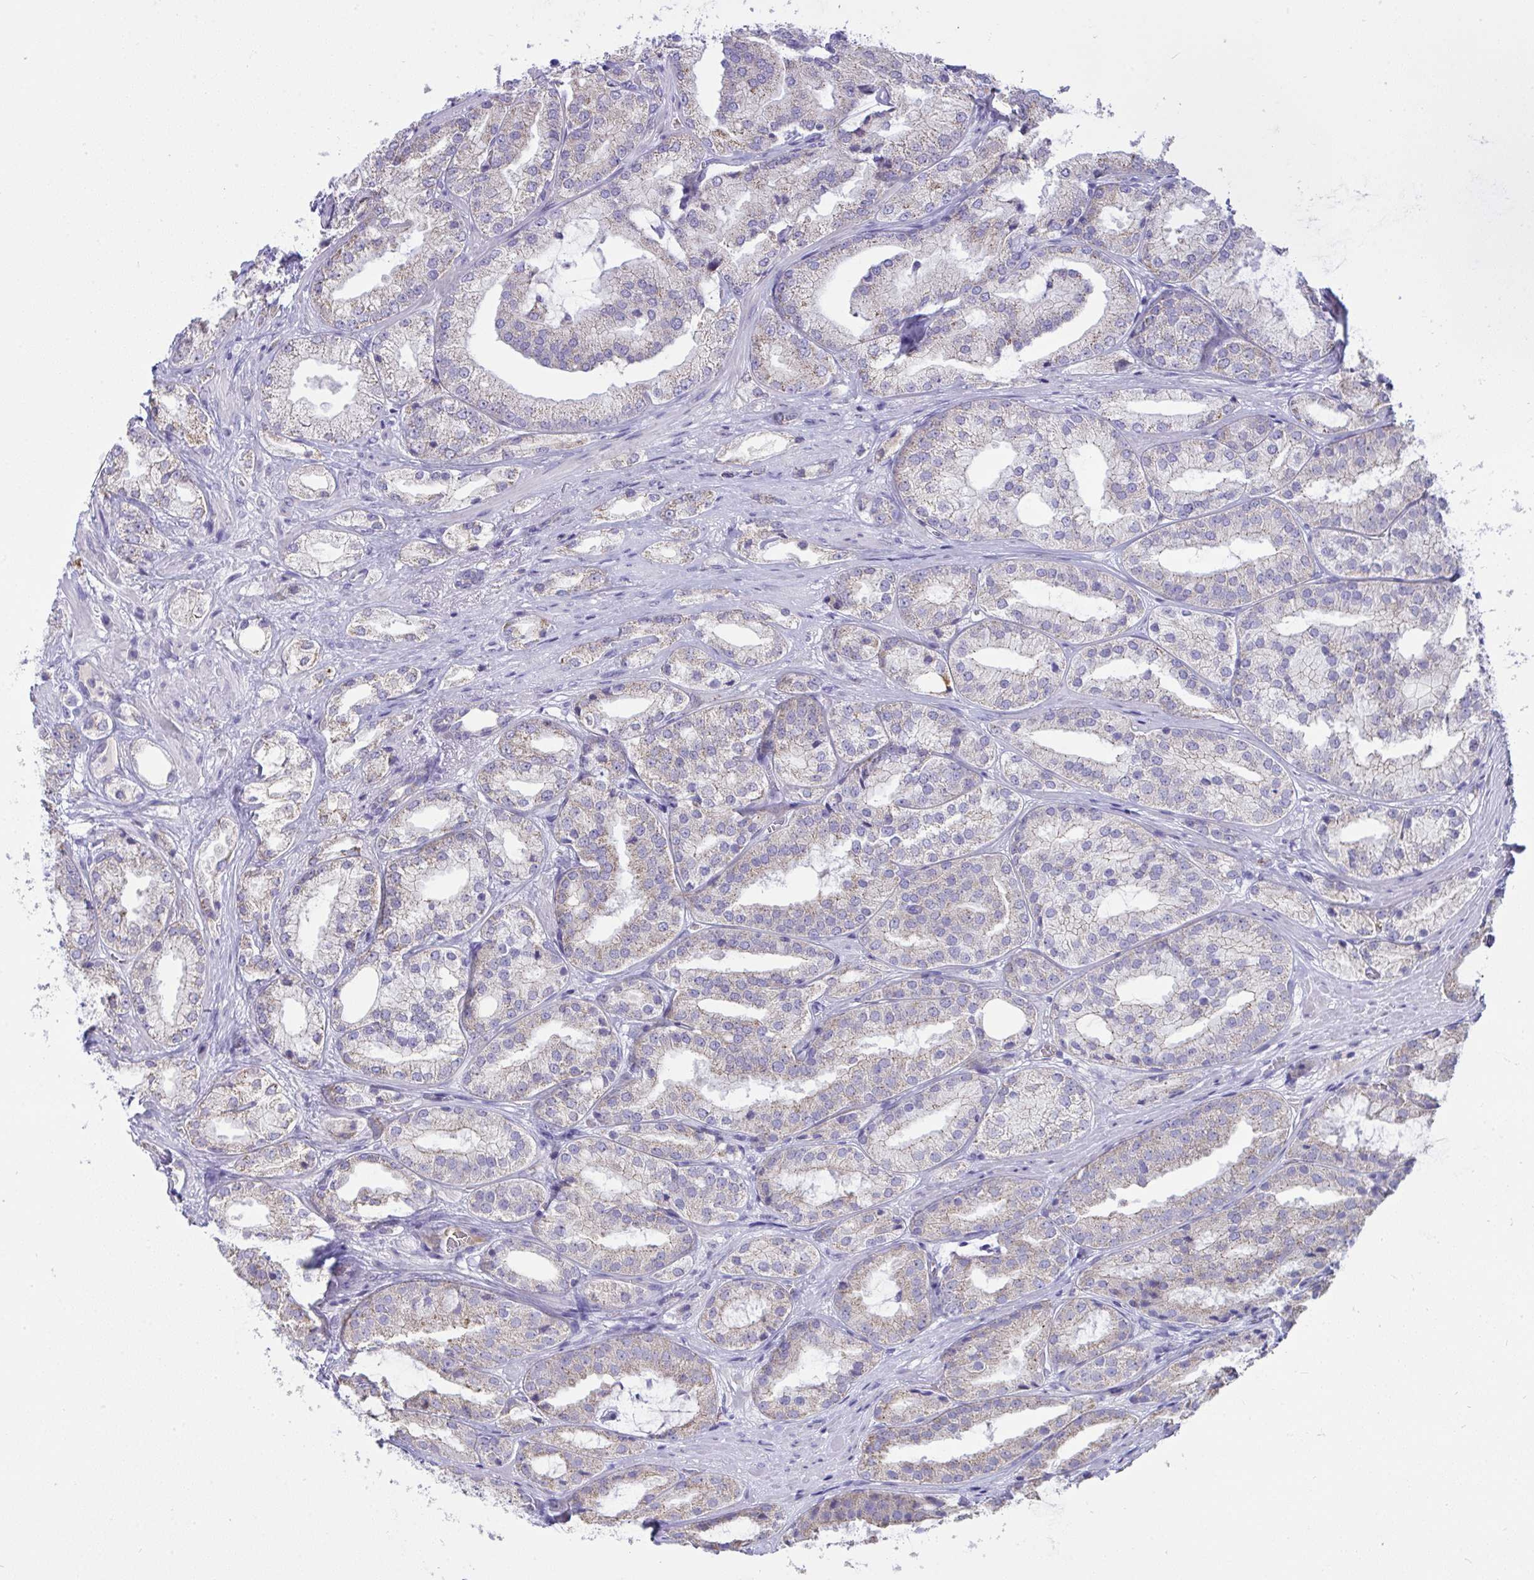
{"staining": {"intensity": "weak", "quantity": "<25%", "location": "cytoplasmic/membranous"}, "tissue": "prostate cancer", "cell_type": "Tumor cells", "image_type": "cancer", "snomed": [{"axis": "morphology", "description": "Adenocarcinoma, High grade"}, {"axis": "topography", "description": "Prostate"}], "caption": "This is a image of IHC staining of prostate adenocarcinoma (high-grade), which shows no expression in tumor cells.", "gene": "PLA2G12B", "patient": {"sex": "male", "age": 68}}